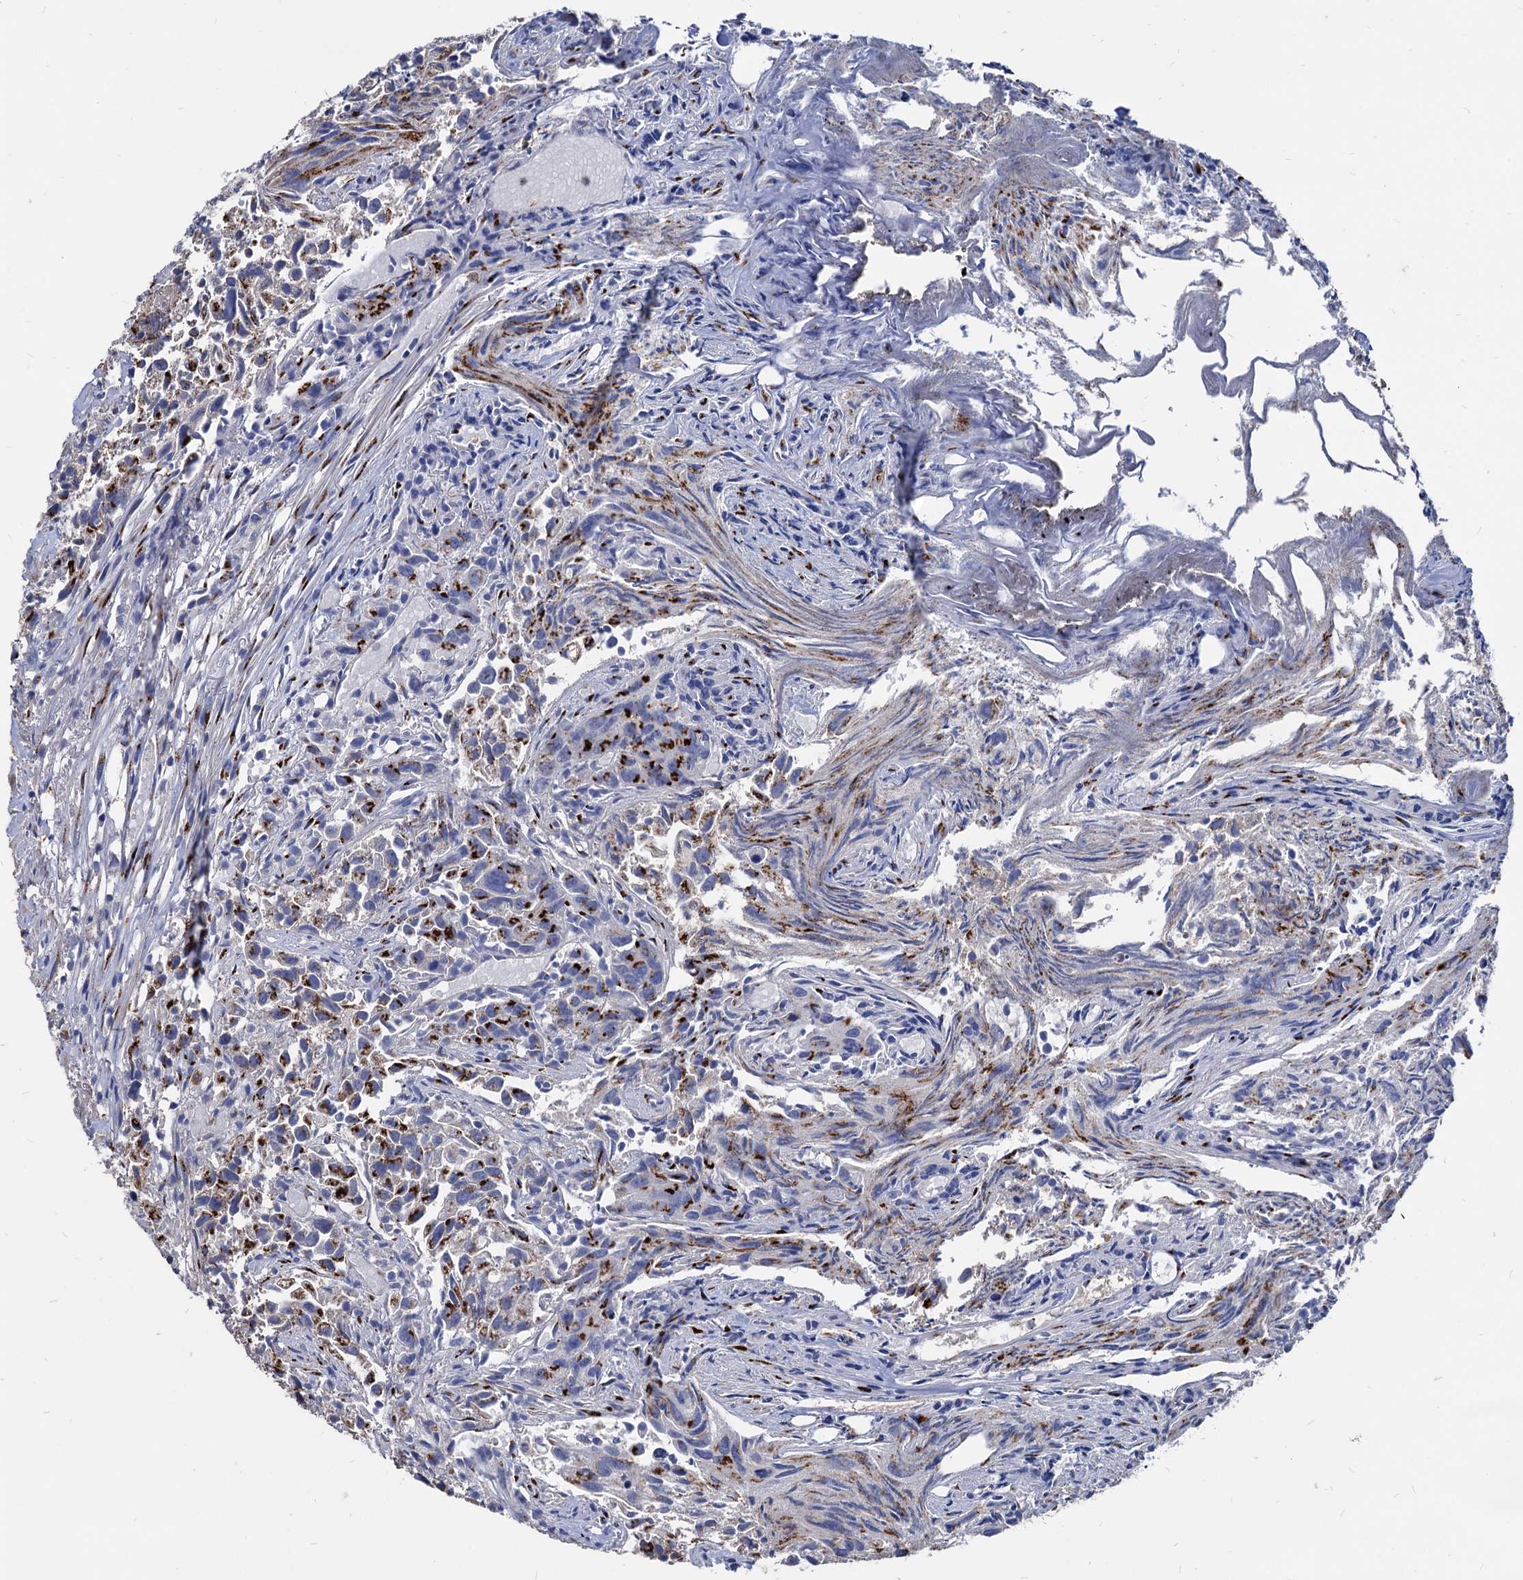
{"staining": {"intensity": "strong", "quantity": "25%-75%", "location": "cytoplasmic/membranous"}, "tissue": "urothelial cancer", "cell_type": "Tumor cells", "image_type": "cancer", "snomed": [{"axis": "morphology", "description": "Urothelial carcinoma, High grade"}, {"axis": "topography", "description": "Urinary bladder"}], "caption": "An image of urothelial cancer stained for a protein displays strong cytoplasmic/membranous brown staining in tumor cells.", "gene": "ESD", "patient": {"sex": "female", "age": 75}}